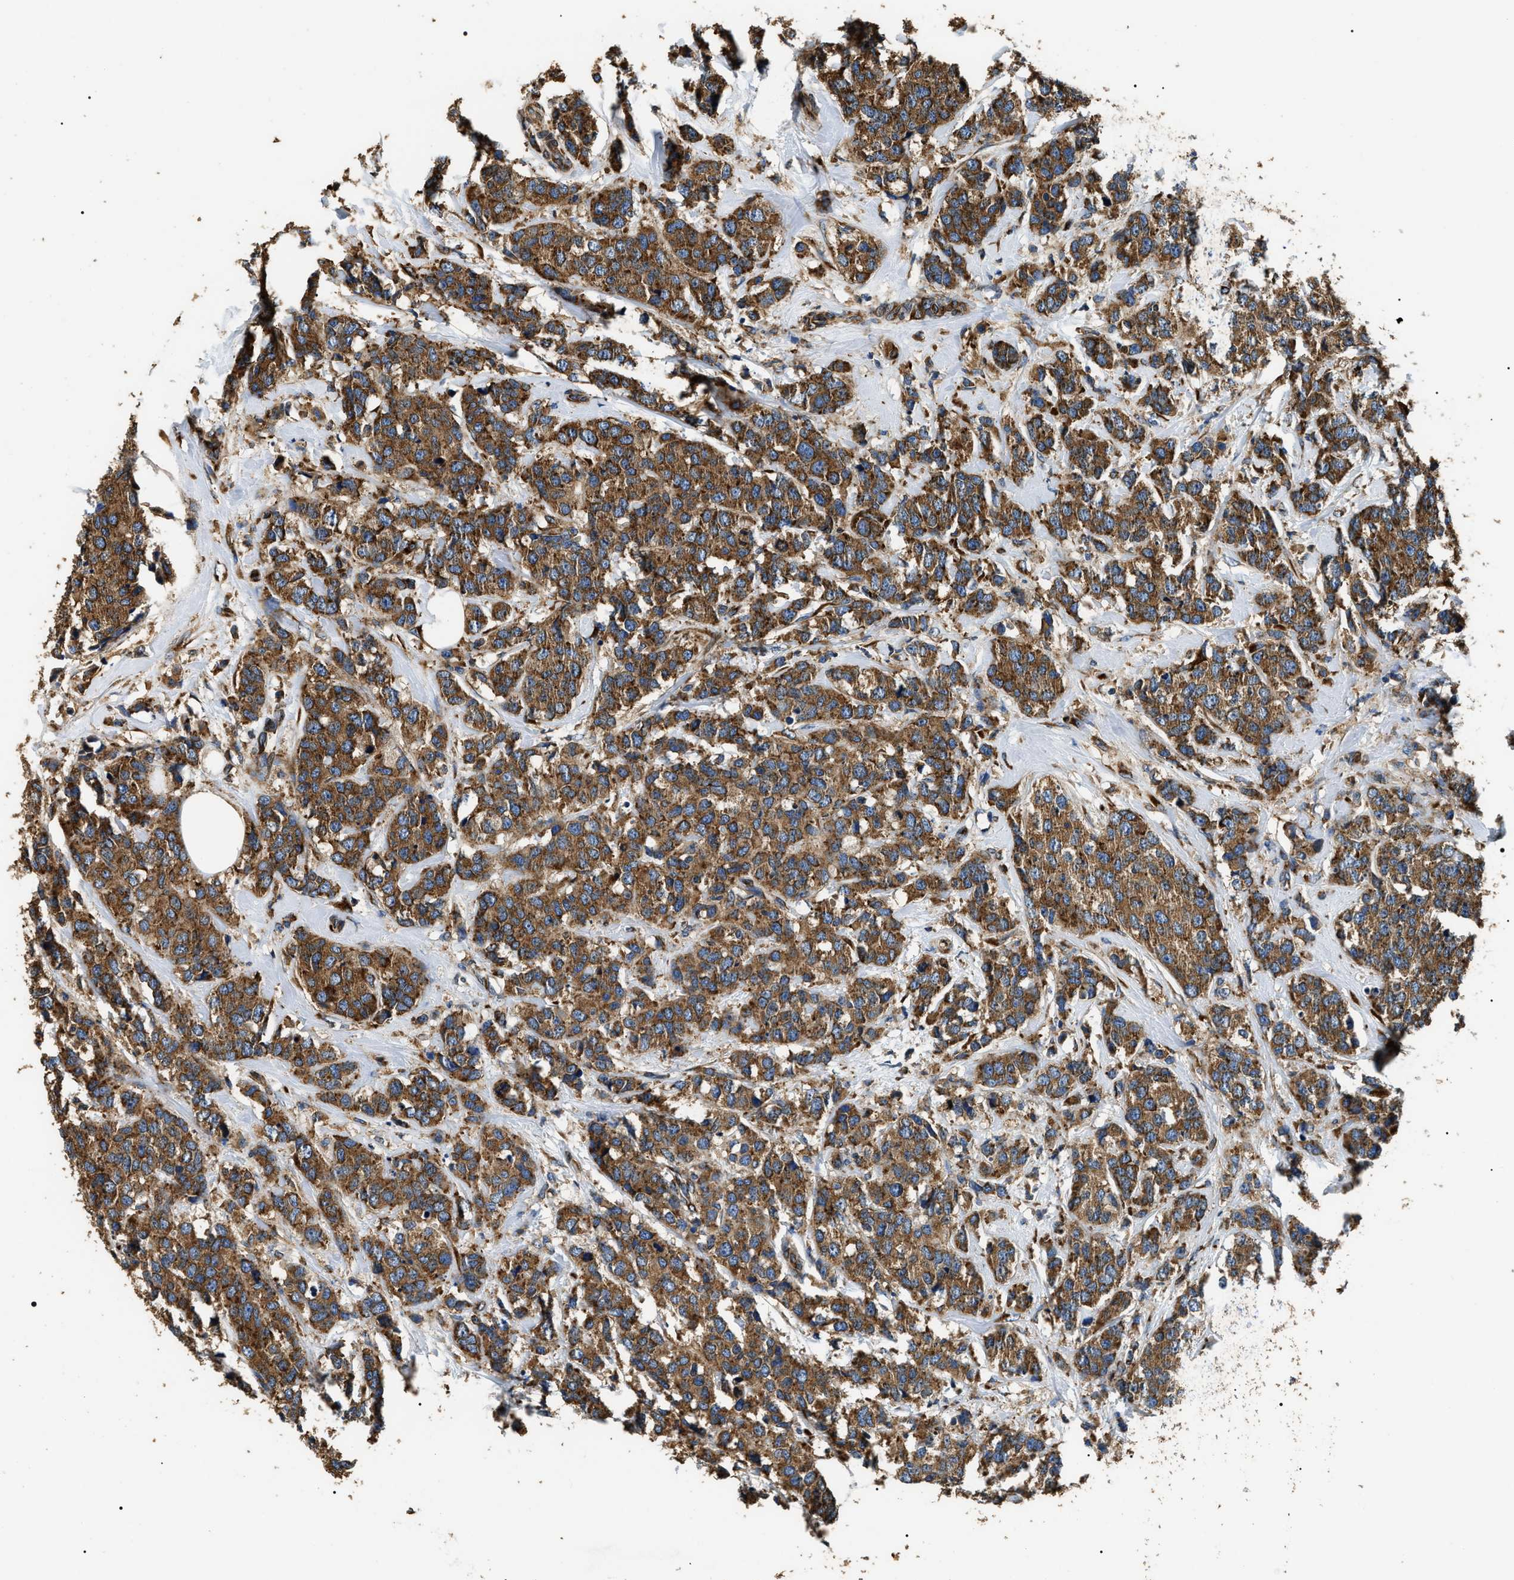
{"staining": {"intensity": "moderate", "quantity": ">75%", "location": "cytoplasmic/membranous"}, "tissue": "breast cancer", "cell_type": "Tumor cells", "image_type": "cancer", "snomed": [{"axis": "morphology", "description": "Lobular carcinoma"}, {"axis": "topography", "description": "Breast"}], "caption": "This photomicrograph exhibits breast cancer stained with IHC to label a protein in brown. The cytoplasmic/membranous of tumor cells show moderate positivity for the protein. Nuclei are counter-stained blue.", "gene": "KTN1", "patient": {"sex": "female", "age": 59}}